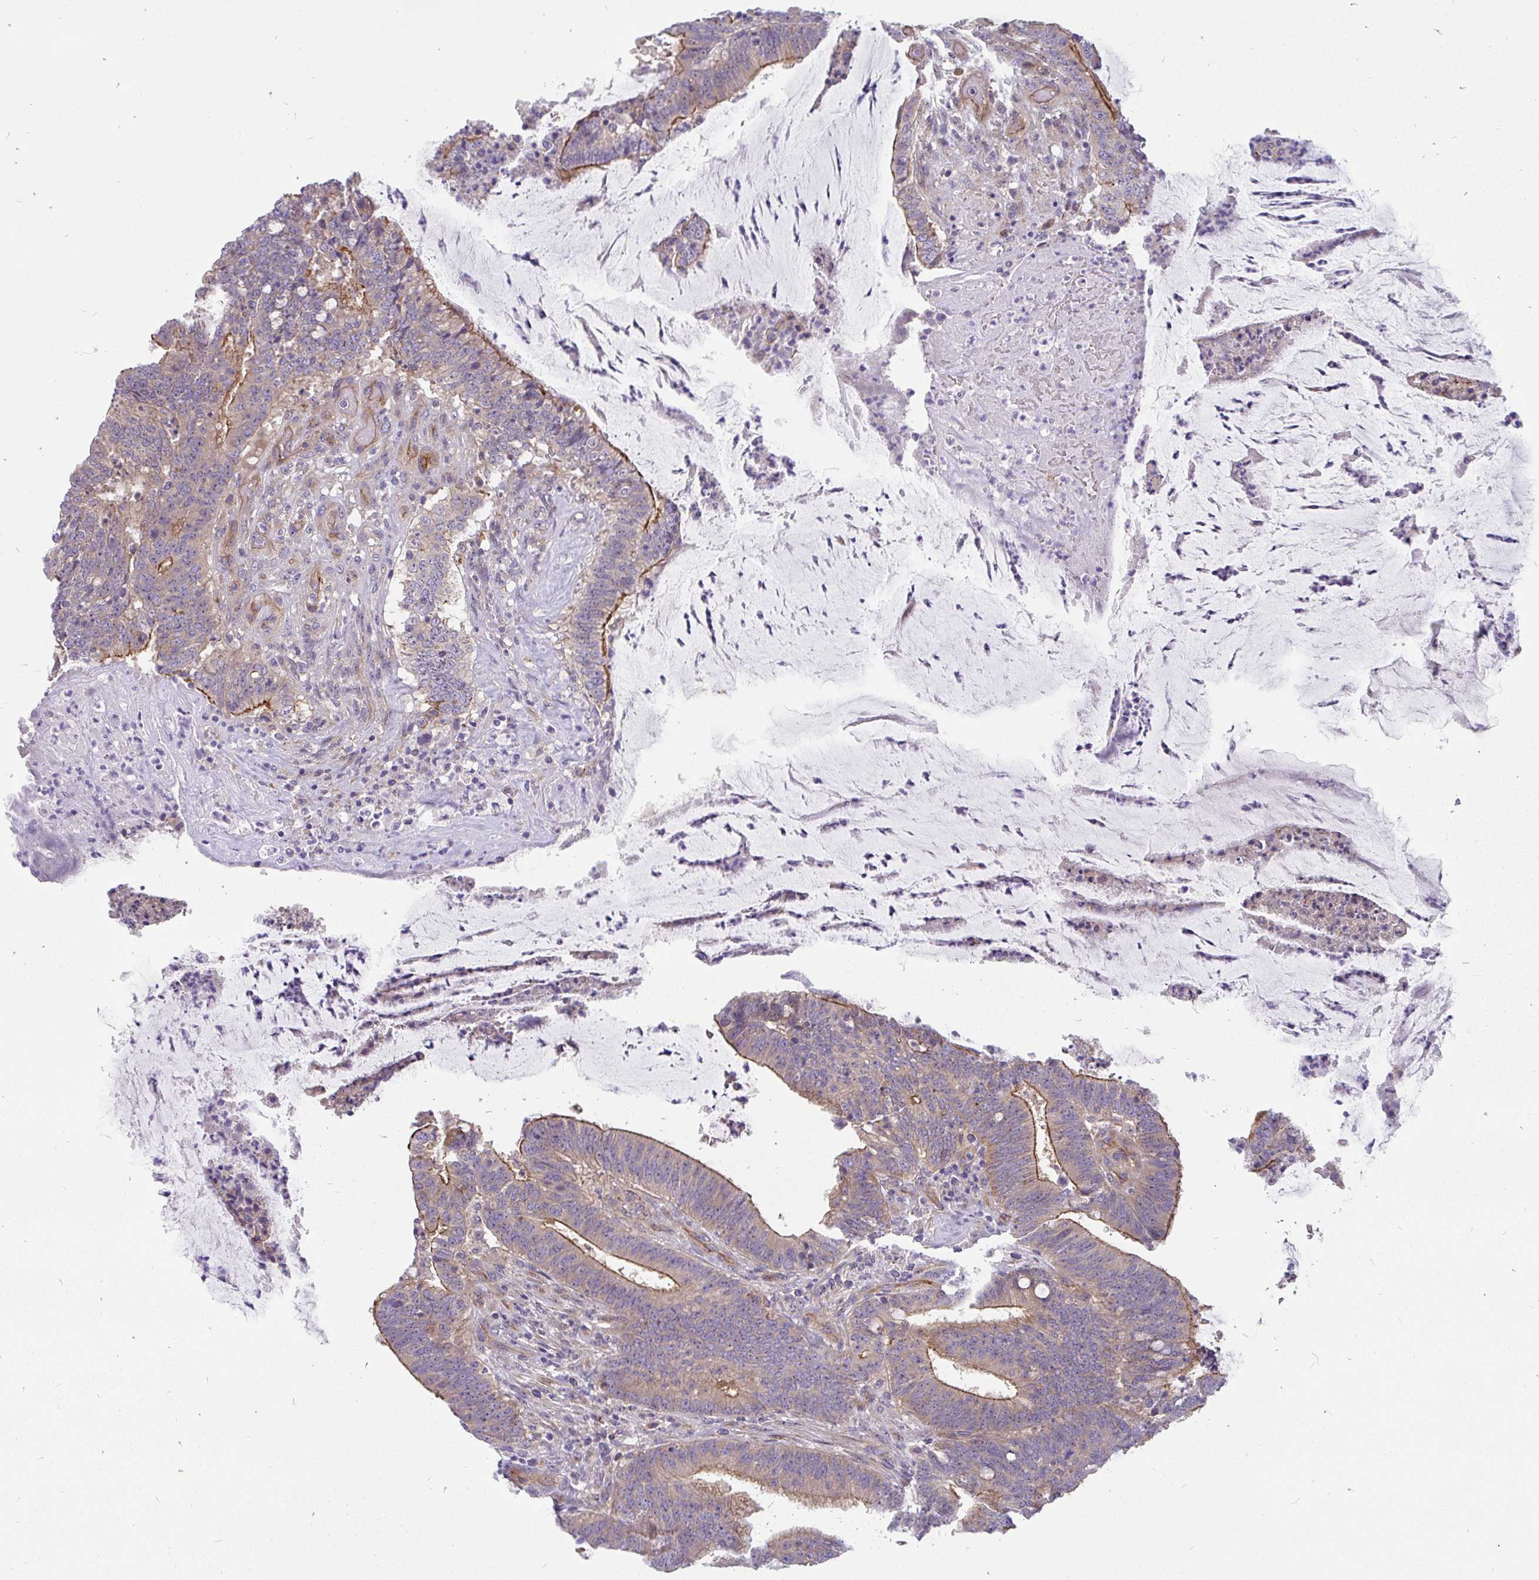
{"staining": {"intensity": "moderate", "quantity": "25%-75%", "location": "cytoplasmic/membranous"}, "tissue": "colorectal cancer", "cell_type": "Tumor cells", "image_type": "cancer", "snomed": [{"axis": "morphology", "description": "Adenocarcinoma, NOS"}, {"axis": "topography", "description": "Colon"}], "caption": "There is medium levels of moderate cytoplasmic/membranous positivity in tumor cells of colorectal cancer, as demonstrated by immunohistochemical staining (brown color).", "gene": "LRRC26", "patient": {"sex": "female", "age": 43}}